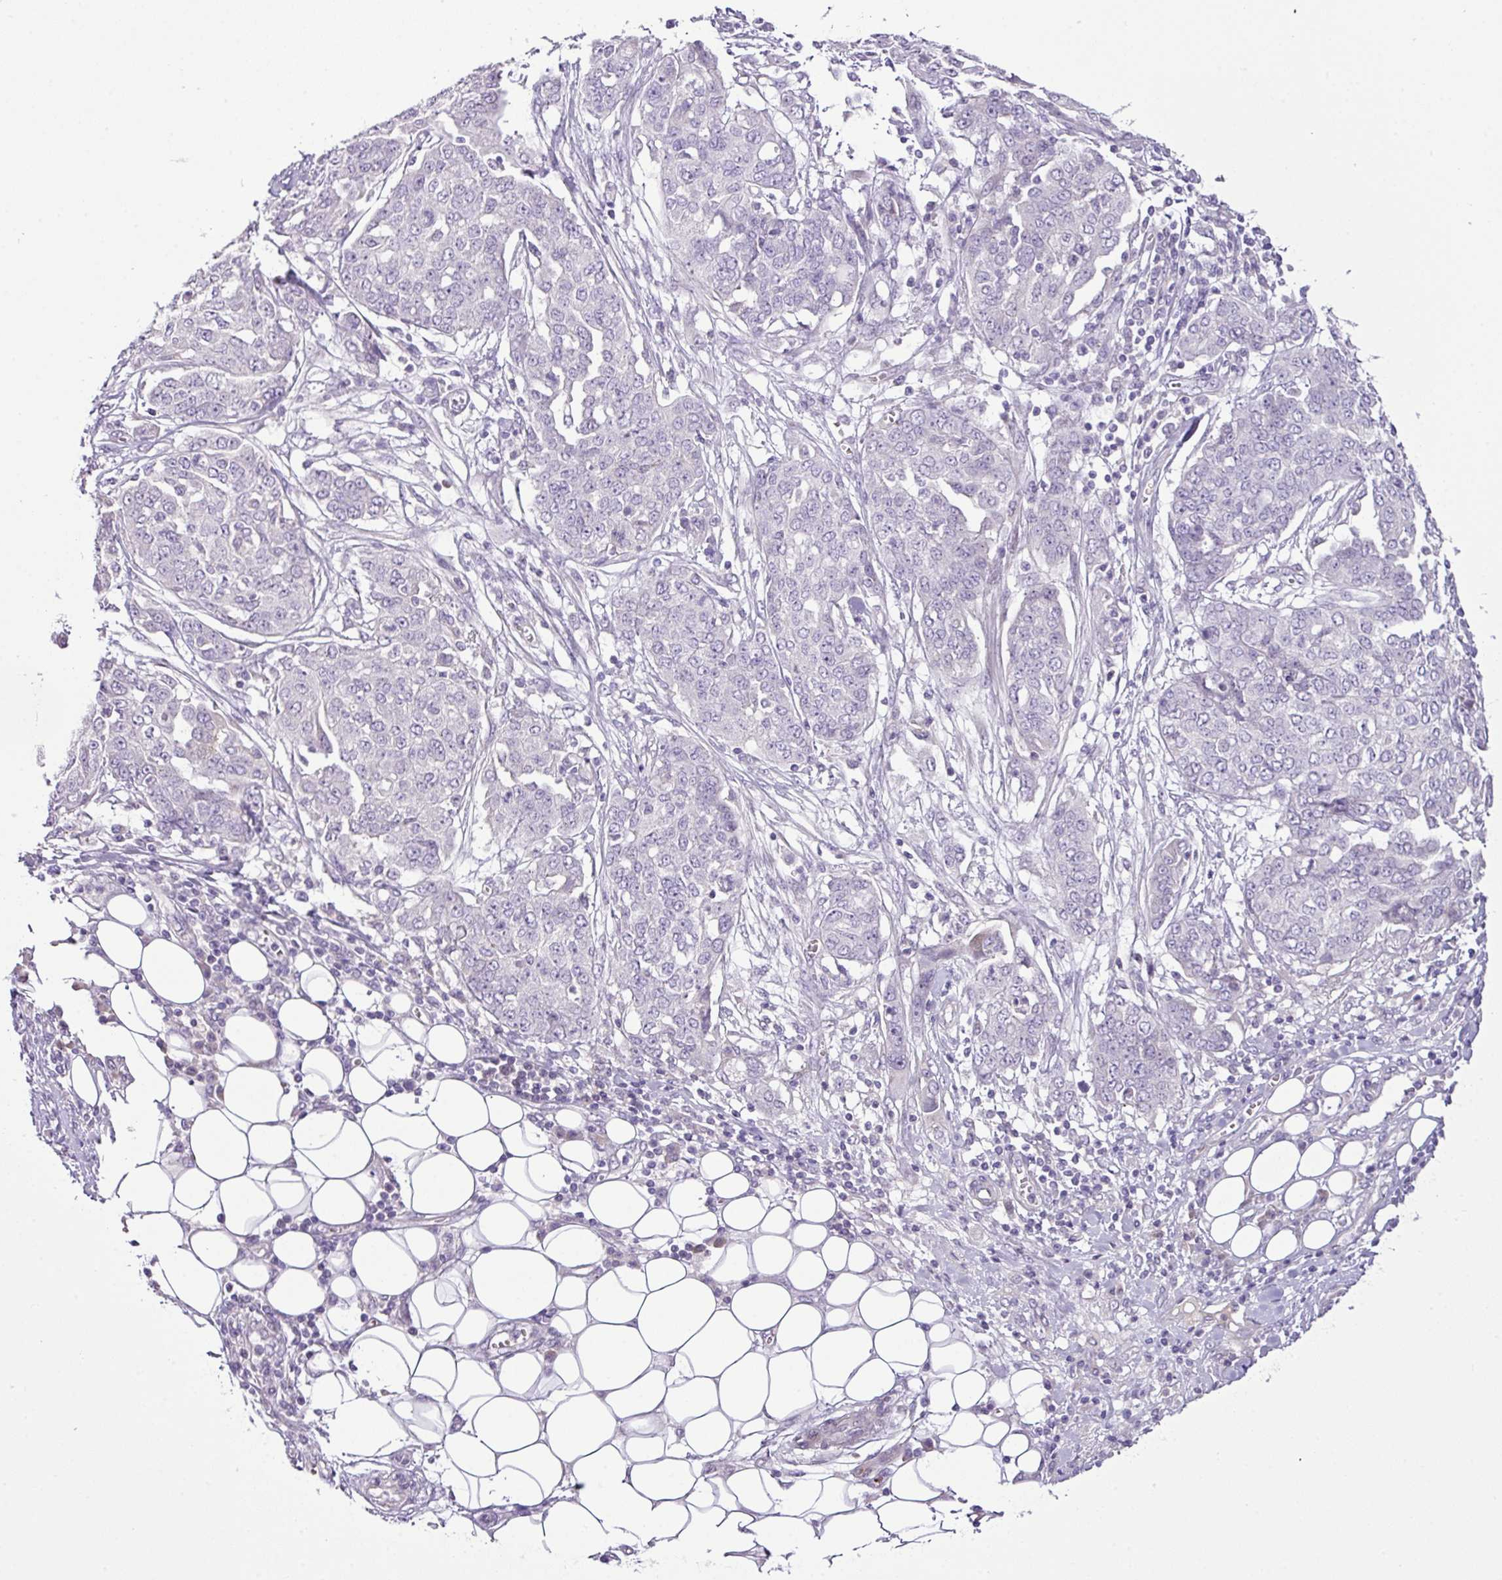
{"staining": {"intensity": "negative", "quantity": "none", "location": "none"}, "tissue": "ovarian cancer", "cell_type": "Tumor cells", "image_type": "cancer", "snomed": [{"axis": "morphology", "description": "Cystadenocarcinoma, serous, NOS"}, {"axis": "topography", "description": "Soft tissue"}, {"axis": "topography", "description": "Ovary"}], "caption": "Immunohistochemistry (IHC) image of neoplastic tissue: human ovarian cancer stained with DAB (3,3'-diaminobenzidine) demonstrates no significant protein expression in tumor cells.", "gene": "DNAJB13", "patient": {"sex": "female", "age": 57}}